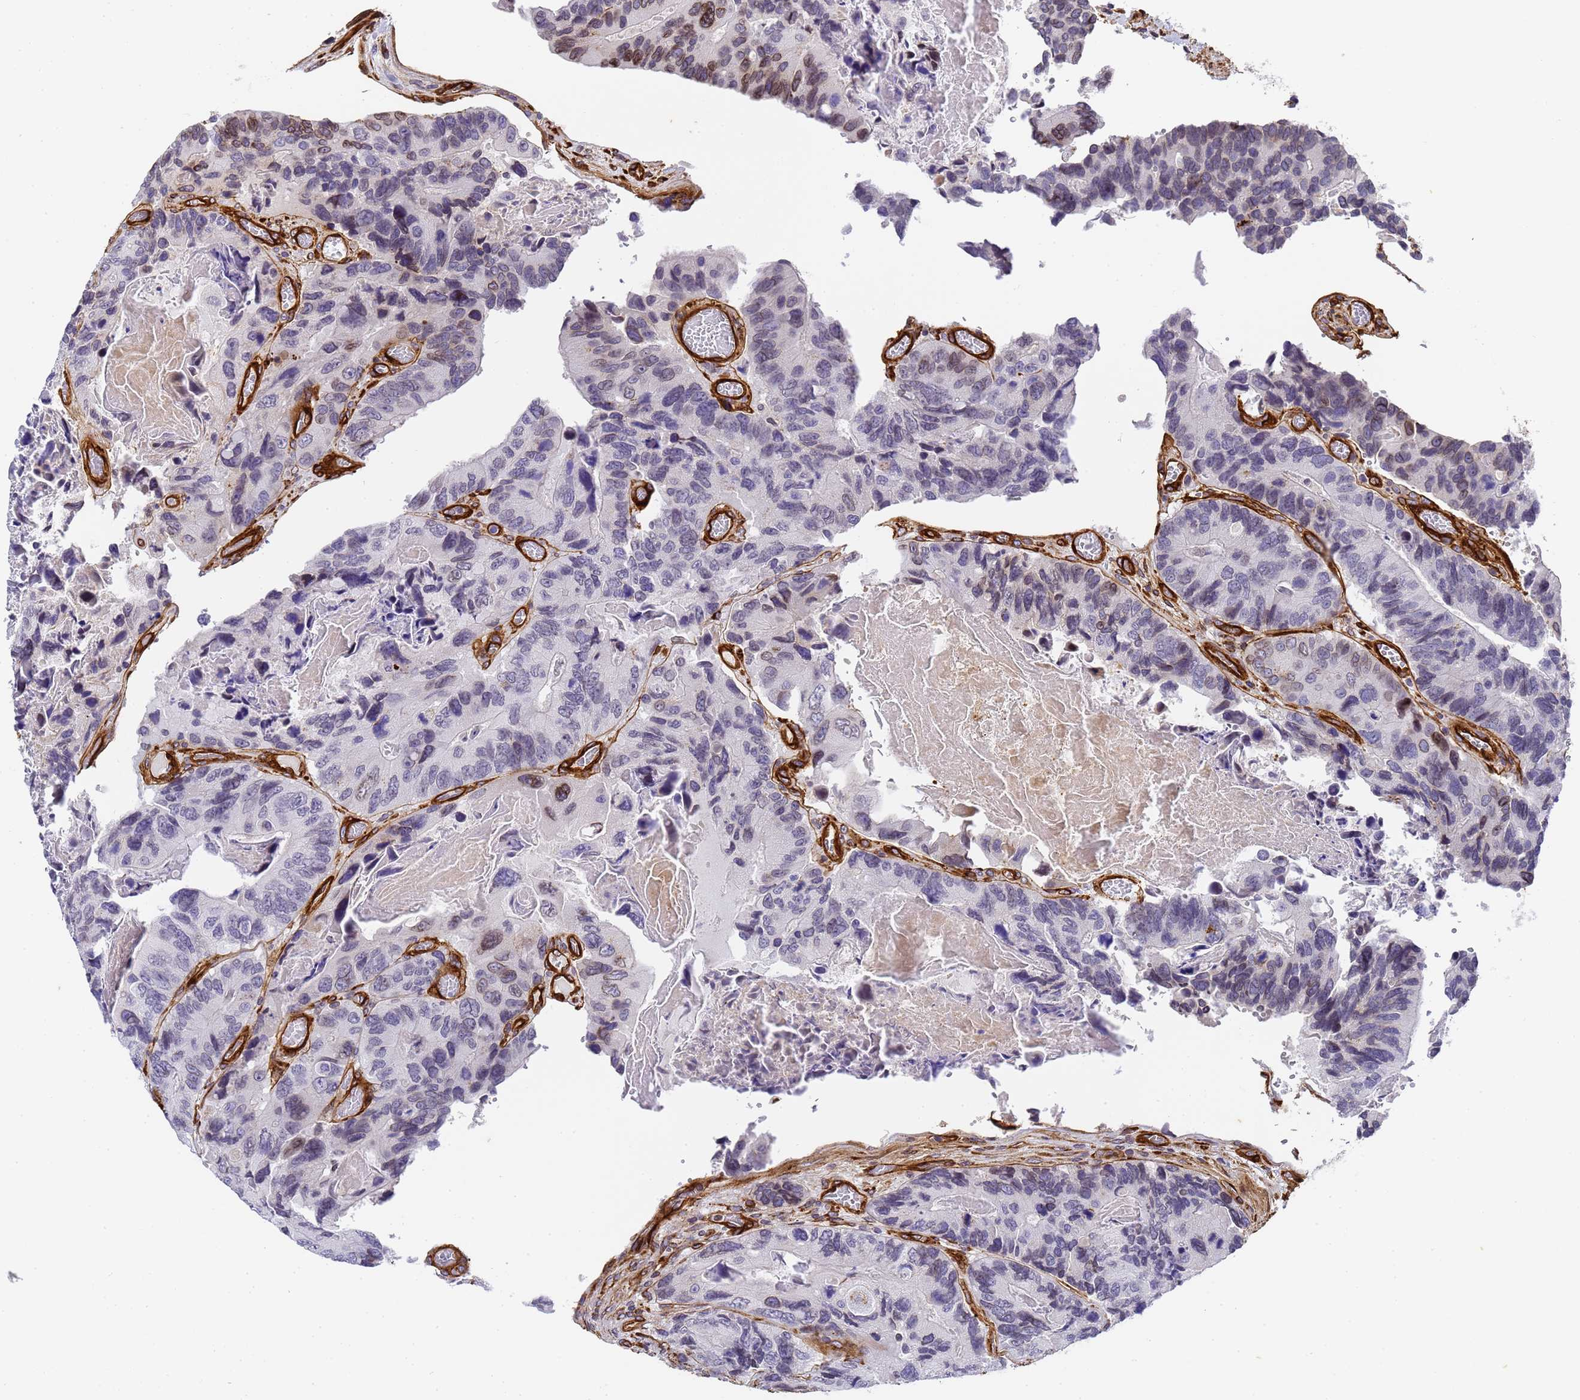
{"staining": {"intensity": "moderate", "quantity": "<25%", "location": "nuclear"}, "tissue": "colorectal cancer", "cell_type": "Tumor cells", "image_type": "cancer", "snomed": [{"axis": "morphology", "description": "Adenocarcinoma, NOS"}, {"axis": "topography", "description": "Colon"}], "caption": "Immunohistochemistry photomicrograph of colorectal cancer stained for a protein (brown), which displays low levels of moderate nuclear positivity in about <25% of tumor cells.", "gene": "IGFBP7", "patient": {"sex": "male", "age": 84}}